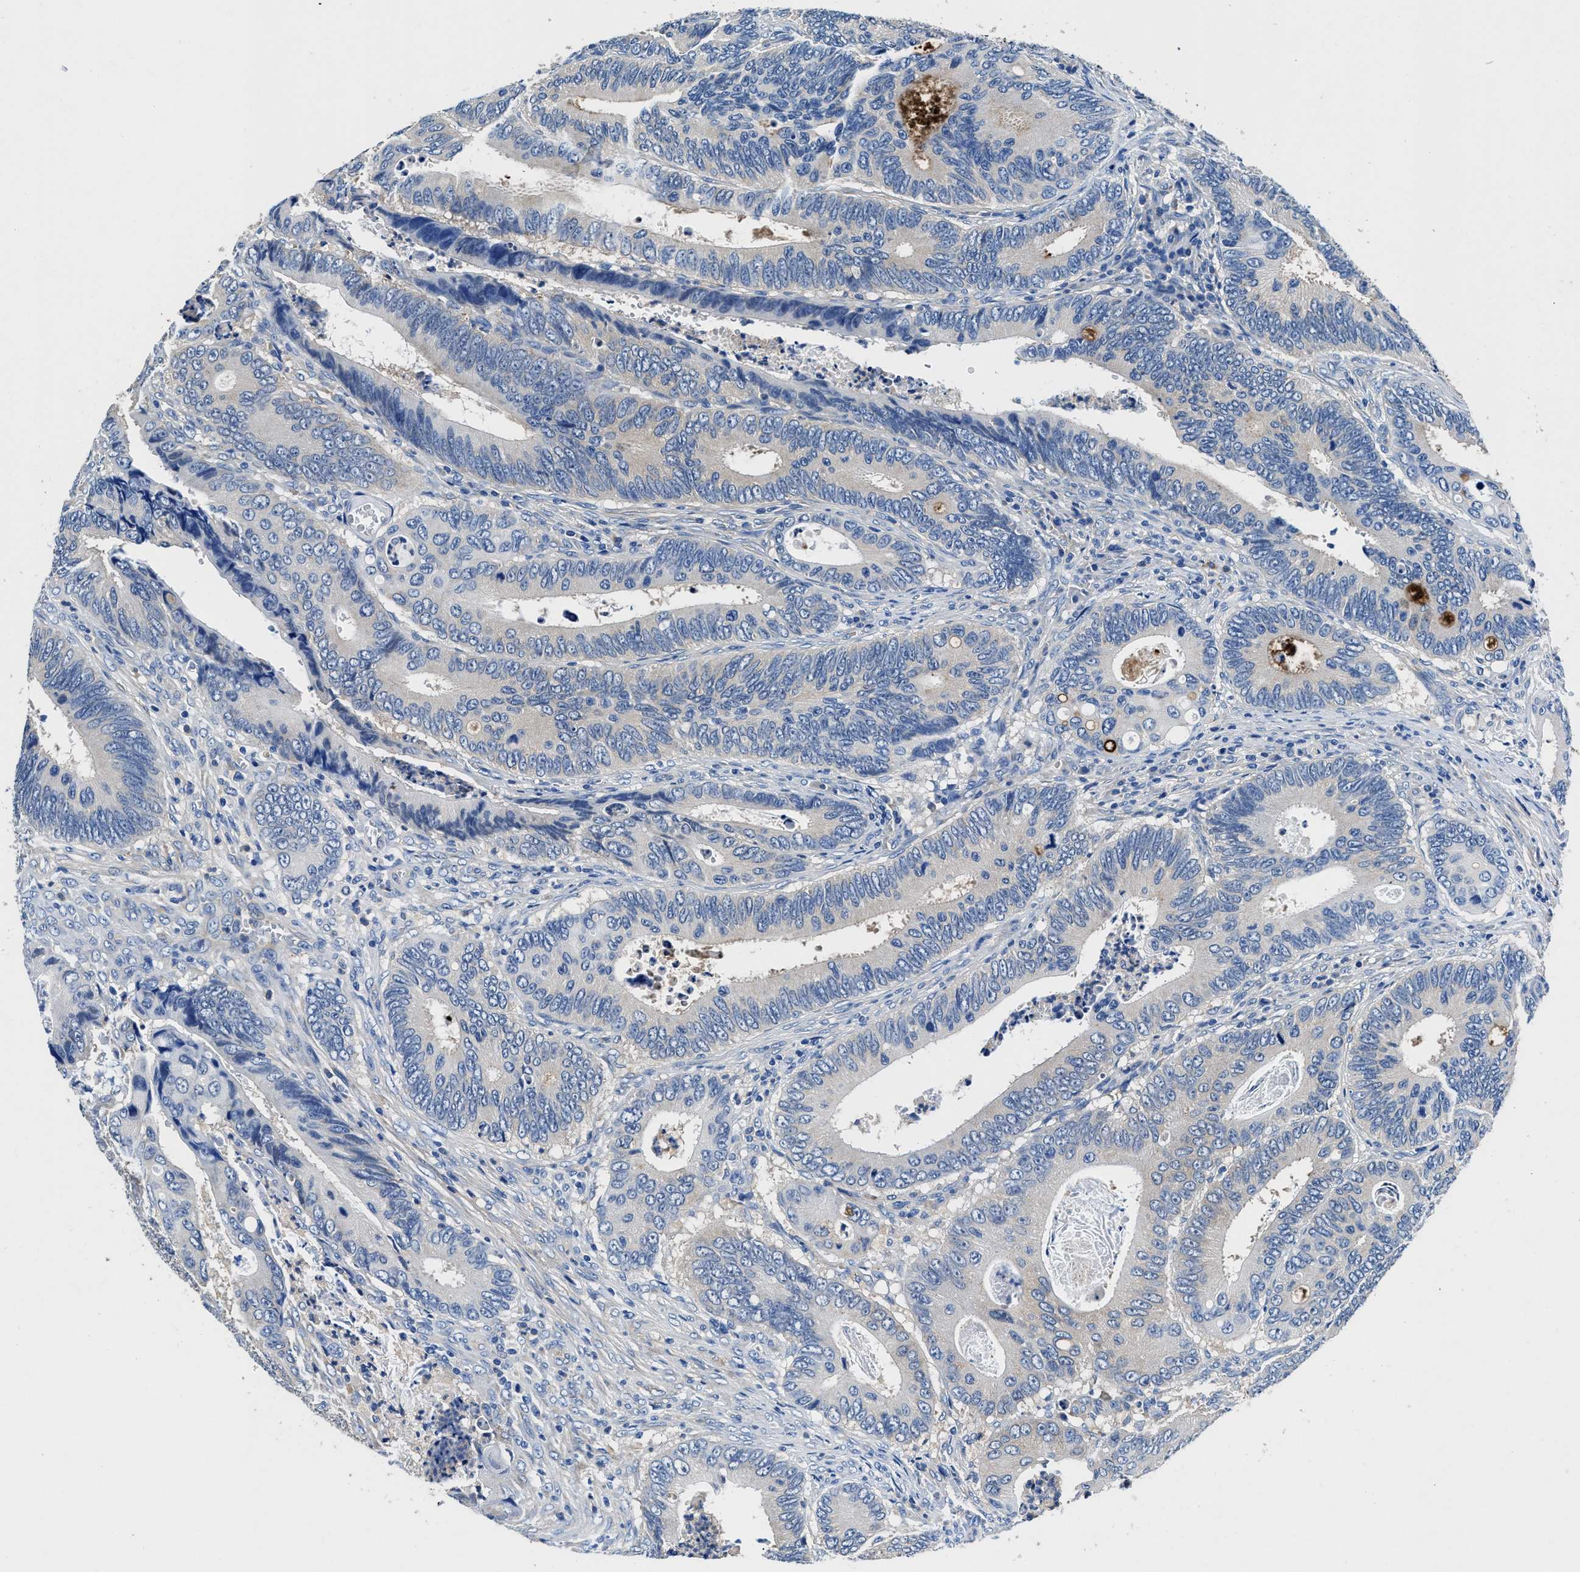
{"staining": {"intensity": "negative", "quantity": "none", "location": "none"}, "tissue": "colorectal cancer", "cell_type": "Tumor cells", "image_type": "cancer", "snomed": [{"axis": "morphology", "description": "Inflammation, NOS"}, {"axis": "morphology", "description": "Adenocarcinoma, NOS"}, {"axis": "topography", "description": "Colon"}], "caption": "Colorectal adenocarcinoma was stained to show a protein in brown. There is no significant expression in tumor cells. (DAB immunohistochemistry, high magnification).", "gene": "NEU1", "patient": {"sex": "male", "age": 72}}